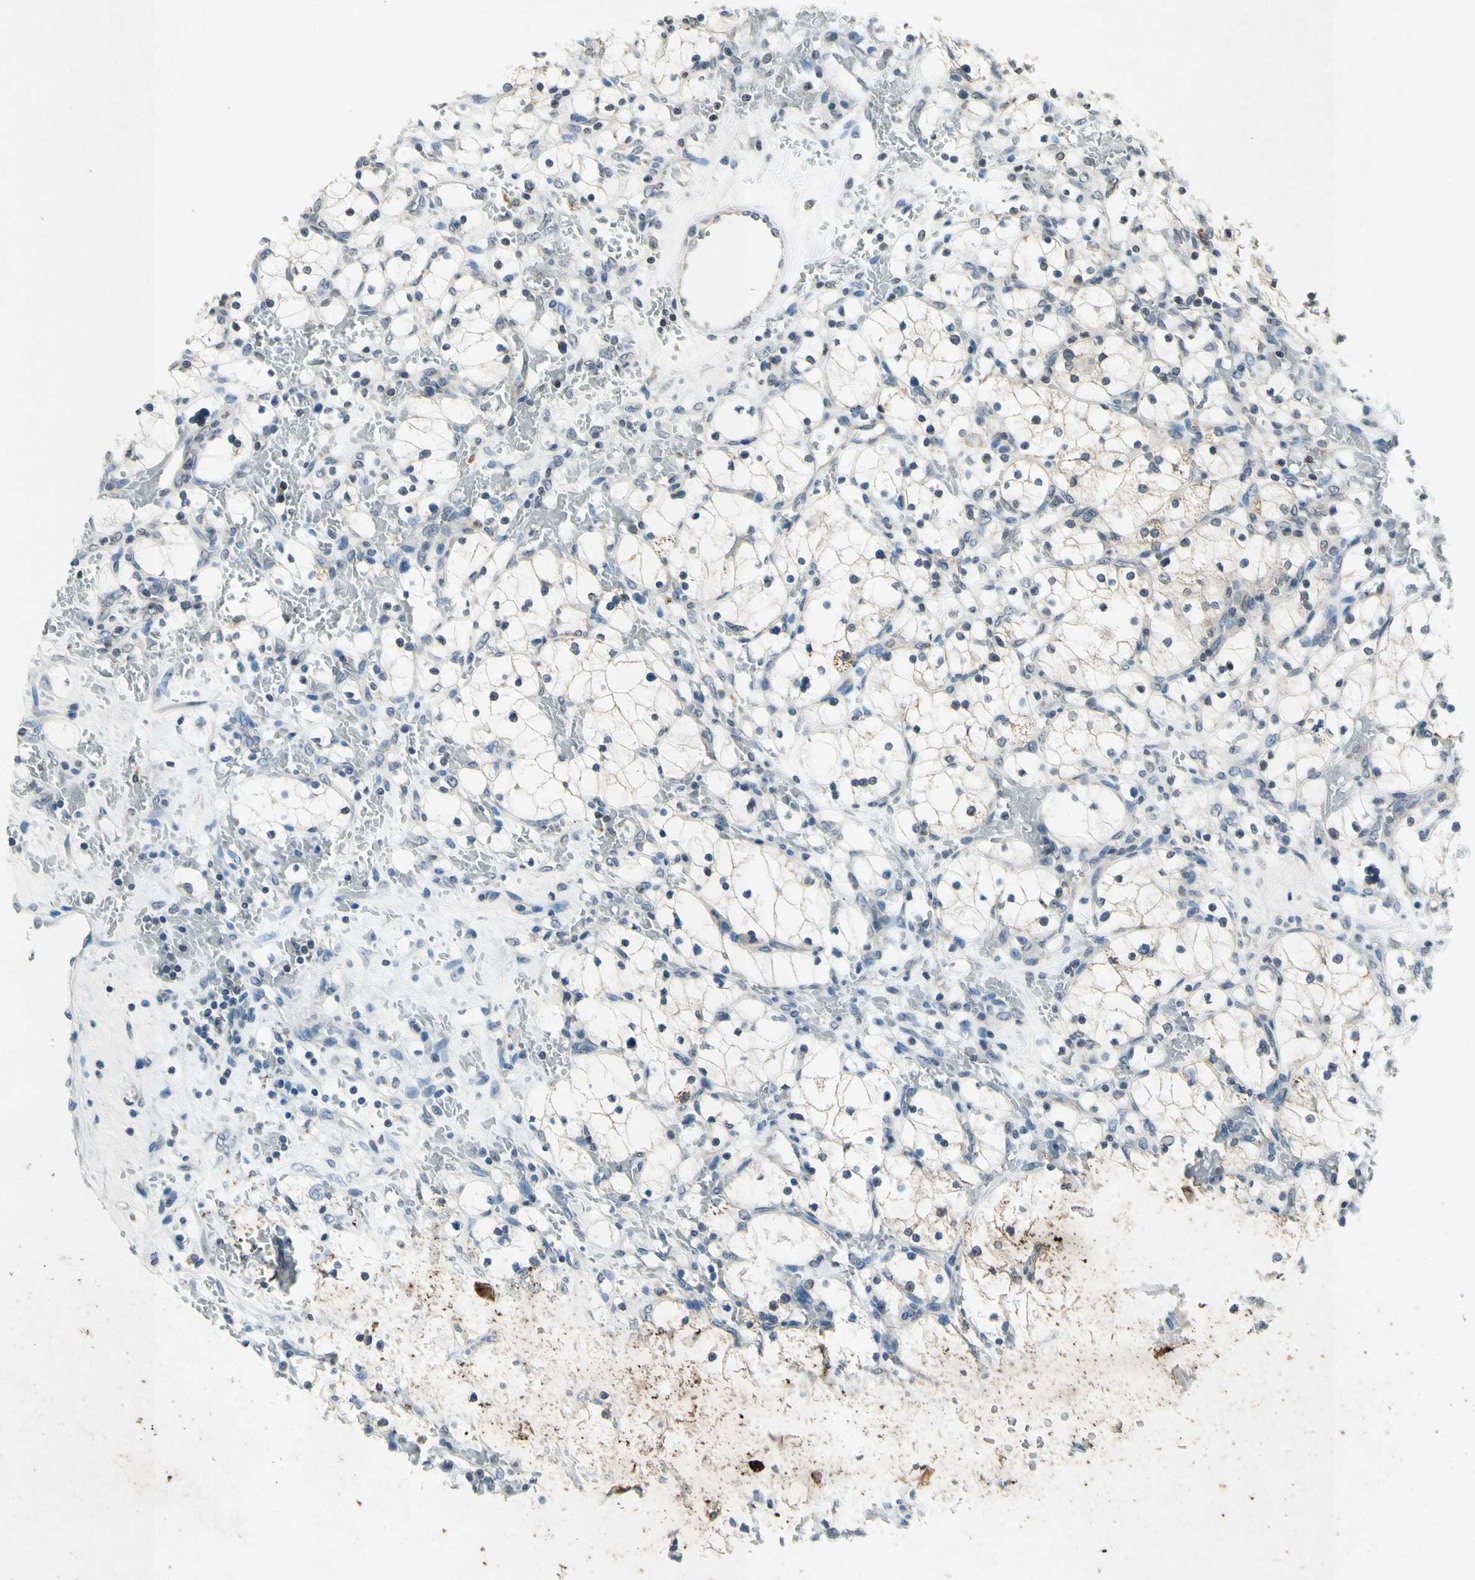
{"staining": {"intensity": "weak", "quantity": "25%-75%", "location": "cytoplasmic/membranous"}, "tissue": "renal cancer", "cell_type": "Tumor cells", "image_type": "cancer", "snomed": [{"axis": "morphology", "description": "Adenocarcinoma, NOS"}, {"axis": "topography", "description": "Kidney"}], "caption": "A high-resolution image shows immunohistochemistry (IHC) staining of adenocarcinoma (renal), which displays weak cytoplasmic/membranous expression in about 25%-75% of tumor cells.", "gene": "CLDN11", "patient": {"sex": "female", "age": 83}}